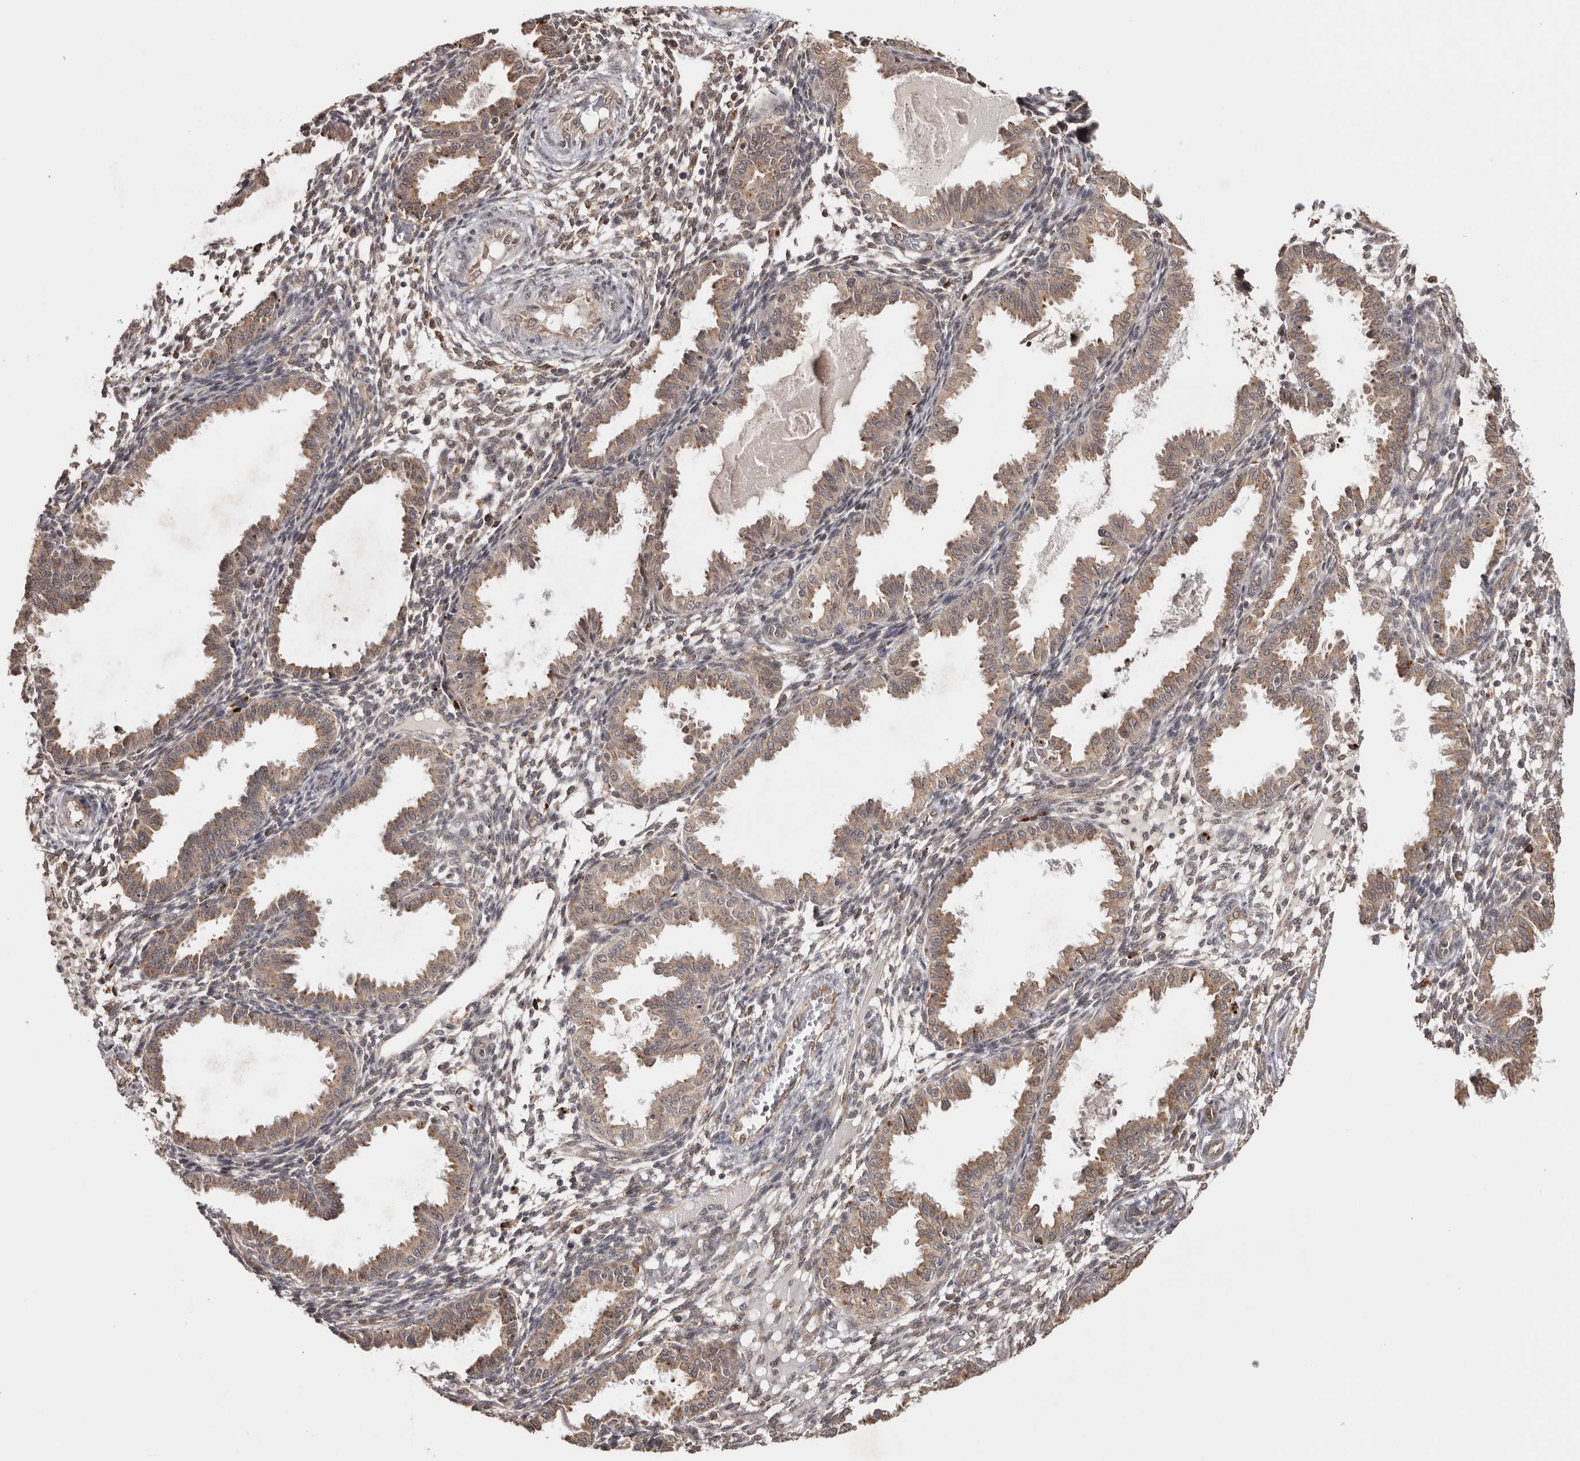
{"staining": {"intensity": "weak", "quantity": ">75%", "location": "cytoplasmic/membranous,nuclear"}, "tissue": "endometrium", "cell_type": "Cells in endometrial stroma", "image_type": "normal", "snomed": [{"axis": "morphology", "description": "Normal tissue, NOS"}, {"axis": "topography", "description": "Endometrium"}], "caption": "A high-resolution micrograph shows immunohistochemistry staining of benign endometrium, which displays weak cytoplasmic/membranous,nuclear positivity in approximately >75% of cells in endometrial stroma.", "gene": "ZNF83", "patient": {"sex": "female", "age": 33}}